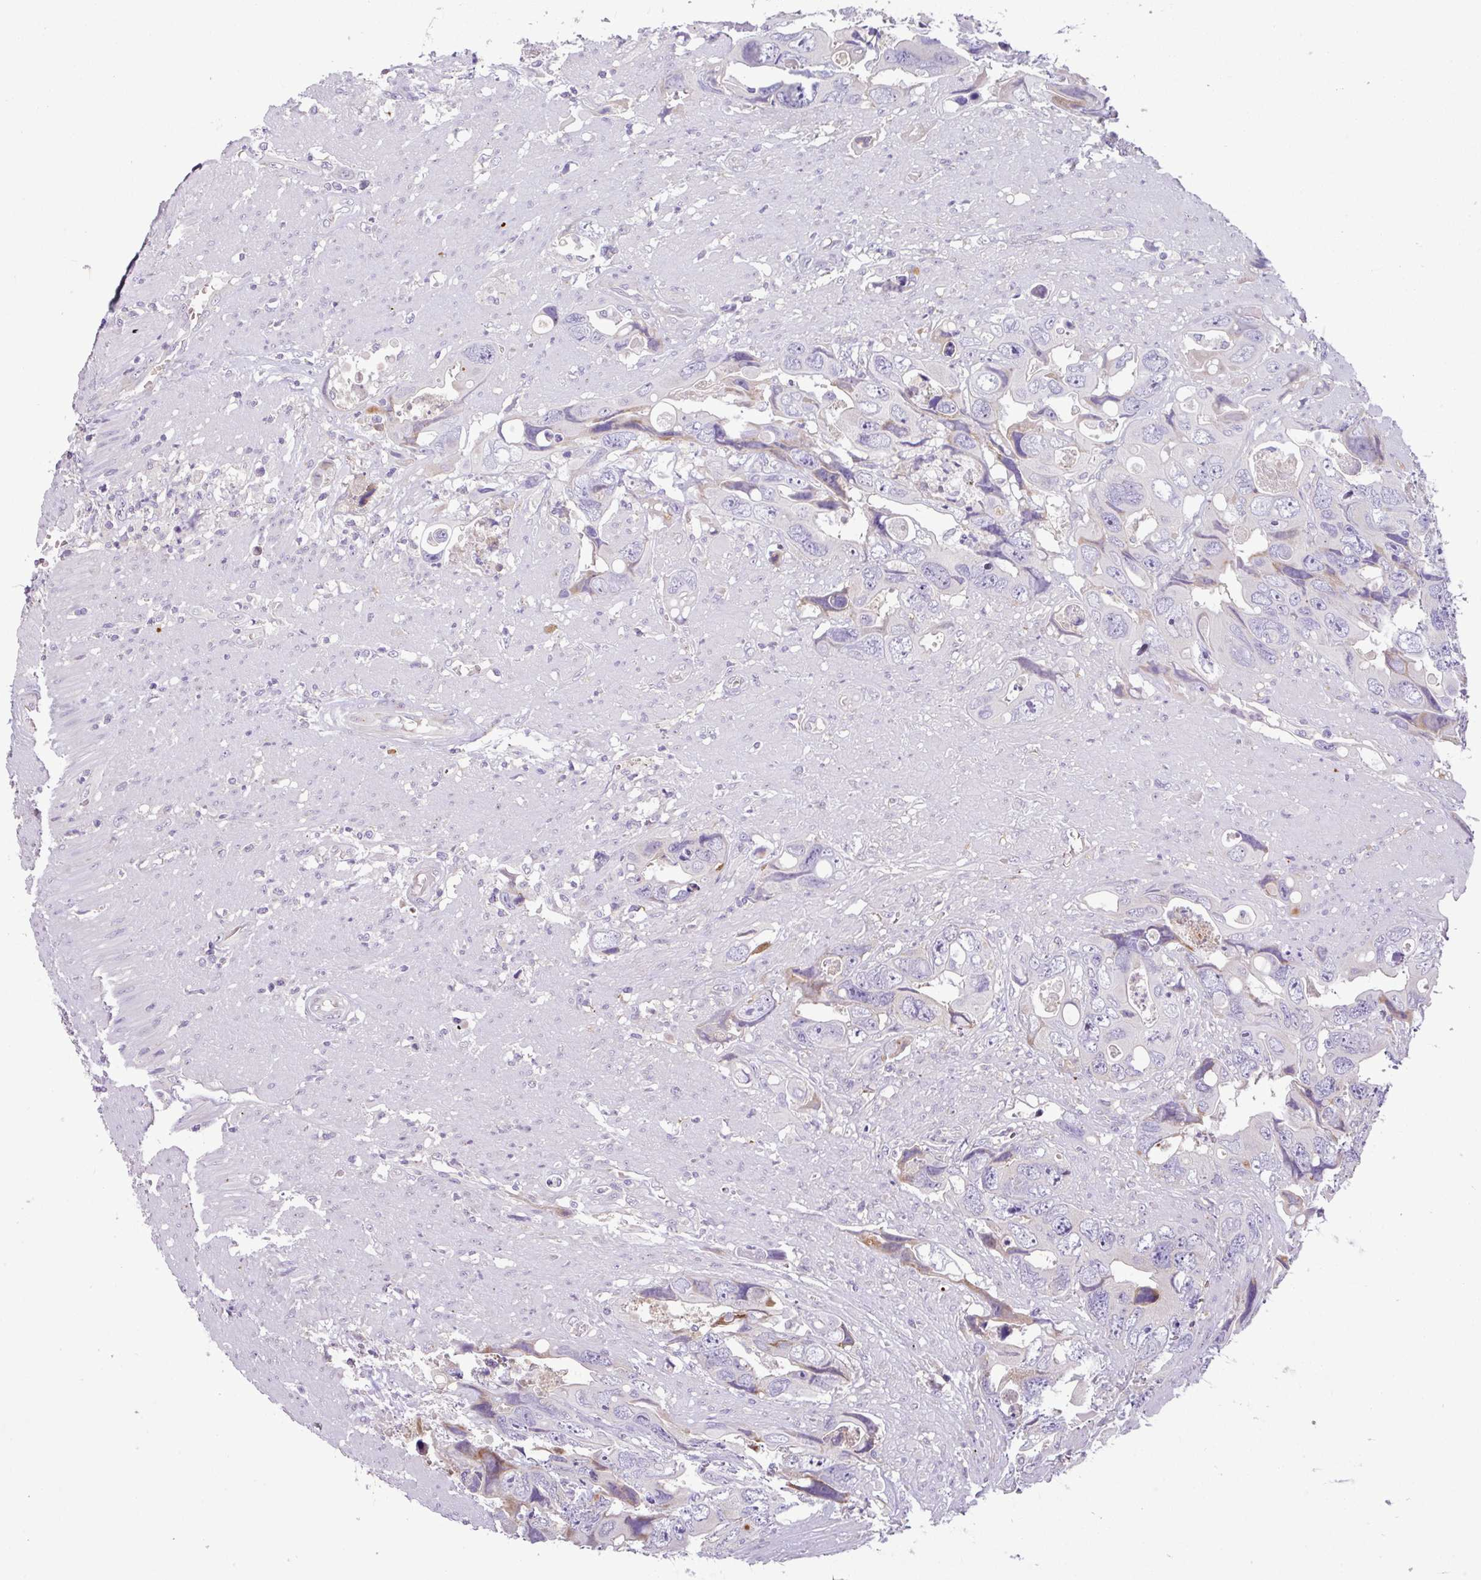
{"staining": {"intensity": "weak", "quantity": "<25%", "location": "cytoplasmic/membranous"}, "tissue": "colorectal cancer", "cell_type": "Tumor cells", "image_type": "cancer", "snomed": [{"axis": "morphology", "description": "Adenocarcinoma, NOS"}, {"axis": "topography", "description": "Rectum"}], "caption": "DAB (3,3'-diaminobenzidine) immunohistochemical staining of human colorectal cancer (adenocarcinoma) shows no significant positivity in tumor cells.", "gene": "PIK3R5", "patient": {"sex": "male", "age": 57}}